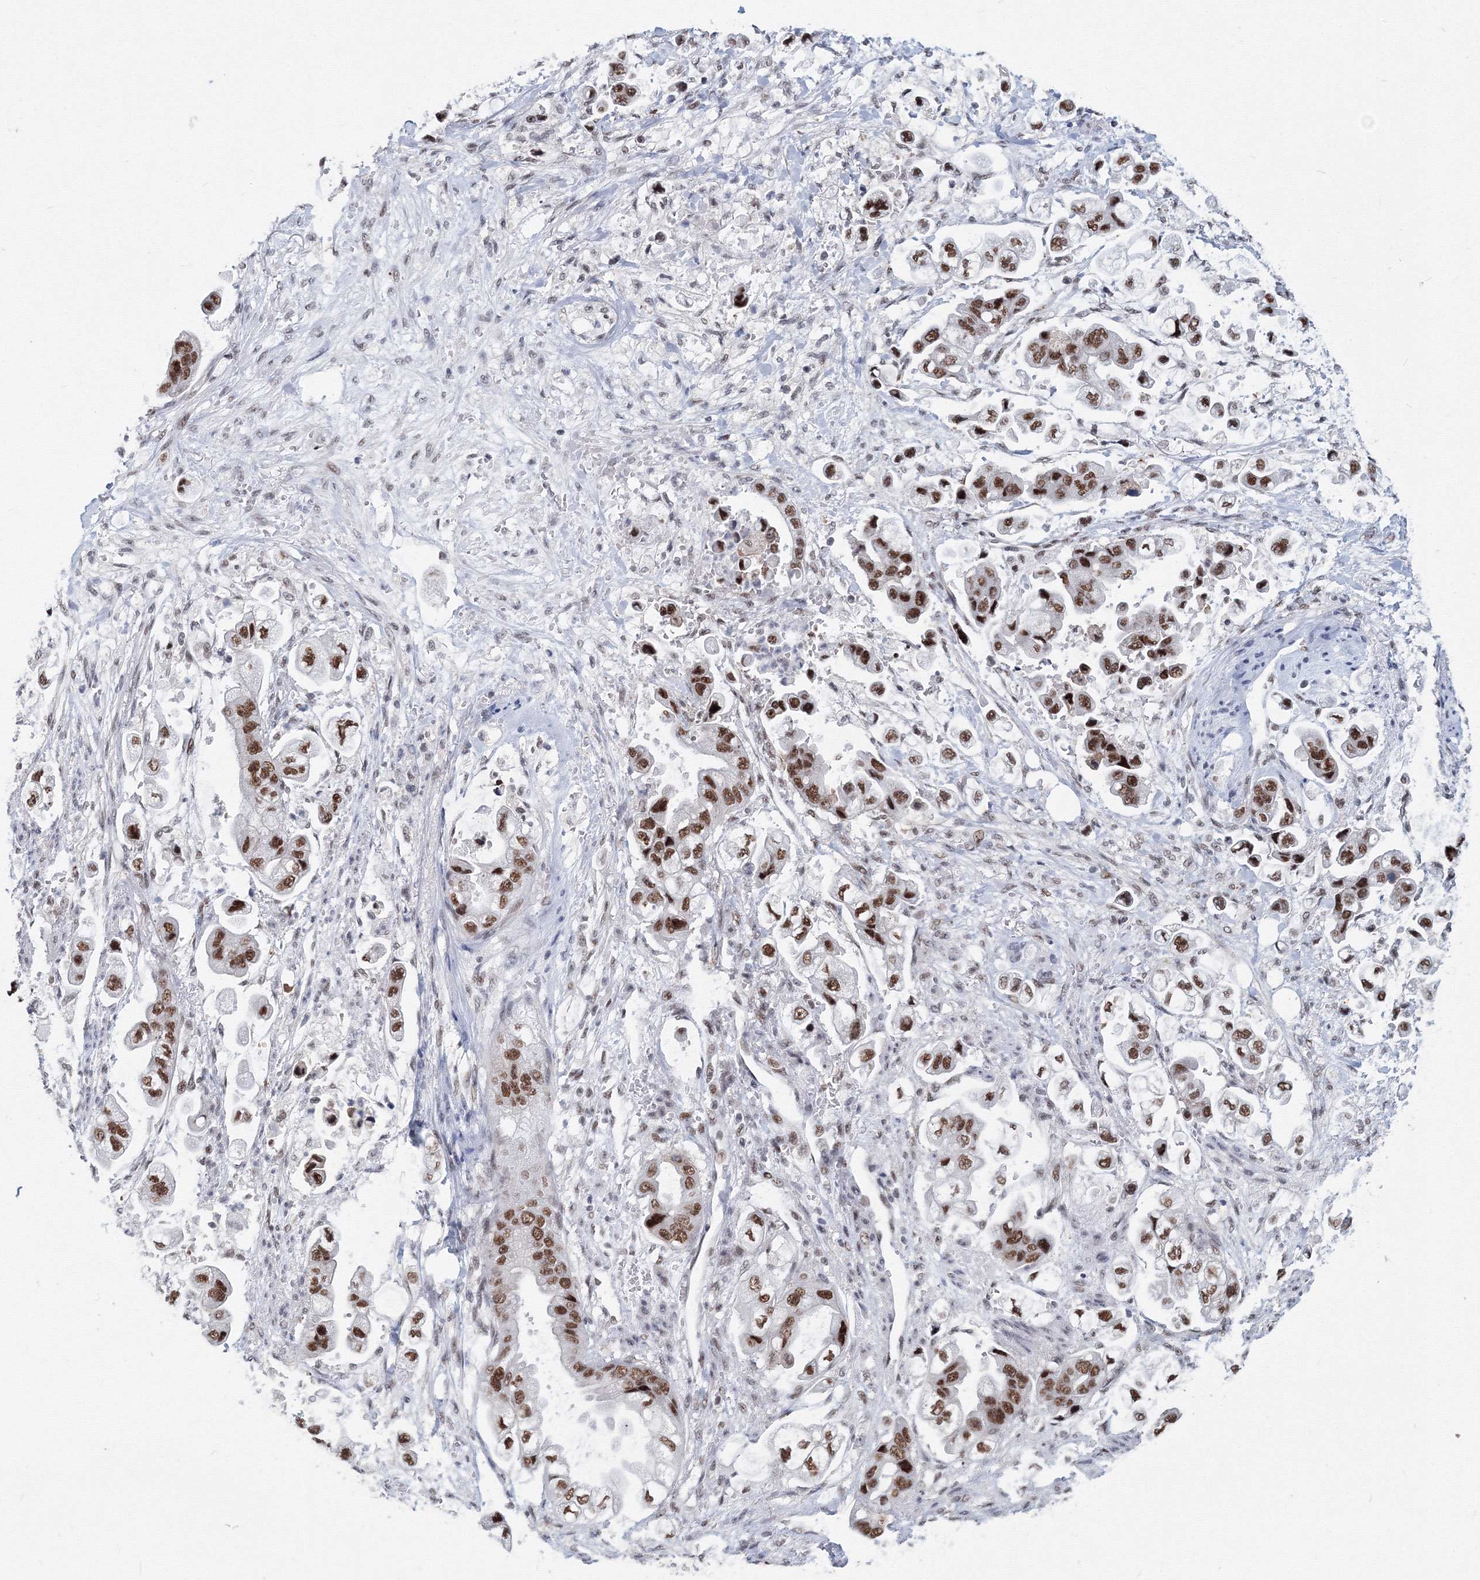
{"staining": {"intensity": "strong", "quantity": ">75%", "location": "nuclear"}, "tissue": "stomach cancer", "cell_type": "Tumor cells", "image_type": "cancer", "snomed": [{"axis": "morphology", "description": "Adenocarcinoma, NOS"}, {"axis": "topography", "description": "Stomach"}], "caption": "DAB immunohistochemical staining of adenocarcinoma (stomach) reveals strong nuclear protein staining in about >75% of tumor cells.", "gene": "SF3B6", "patient": {"sex": "male", "age": 62}}